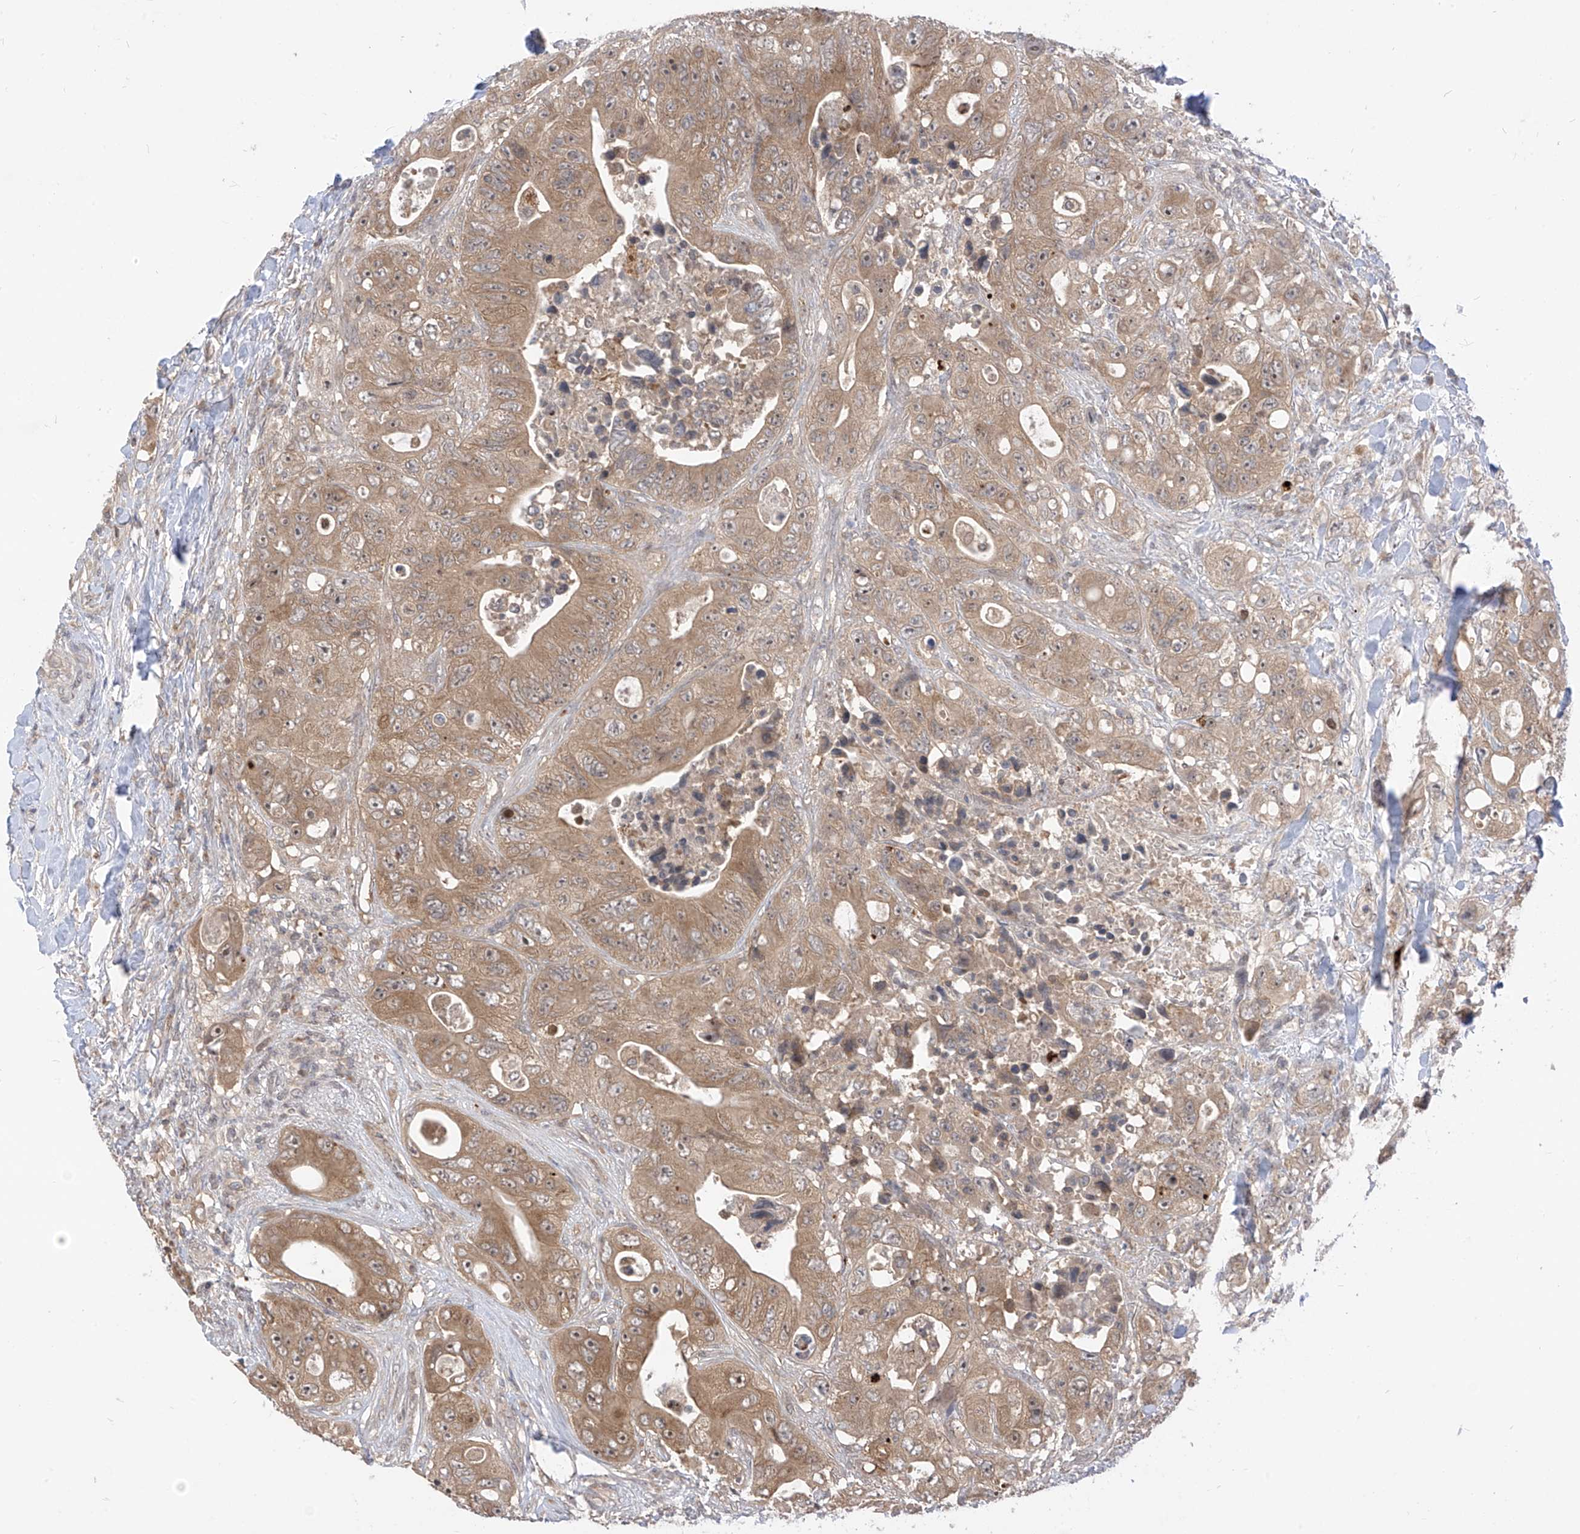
{"staining": {"intensity": "moderate", "quantity": ">75%", "location": "cytoplasmic/membranous,nuclear"}, "tissue": "colorectal cancer", "cell_type": "Tumor cells", "image_type": "cancer", "snomed": [{"axis": "morphology", "description": "Adenocarcinoma, NOS"}, {"axis": "topography", "description": "Colon"}], "caption": "Adenocarcinoma (colorectal) stained with immunohistochemistry (IHC) displays moderate cytoplasmic/membranous and nuclear staining in approximately >75% of tumor cells. Nuclei are stained in blue.", "gene": "CNKSR1", "patient": {"sex": "female", "age": 46}}